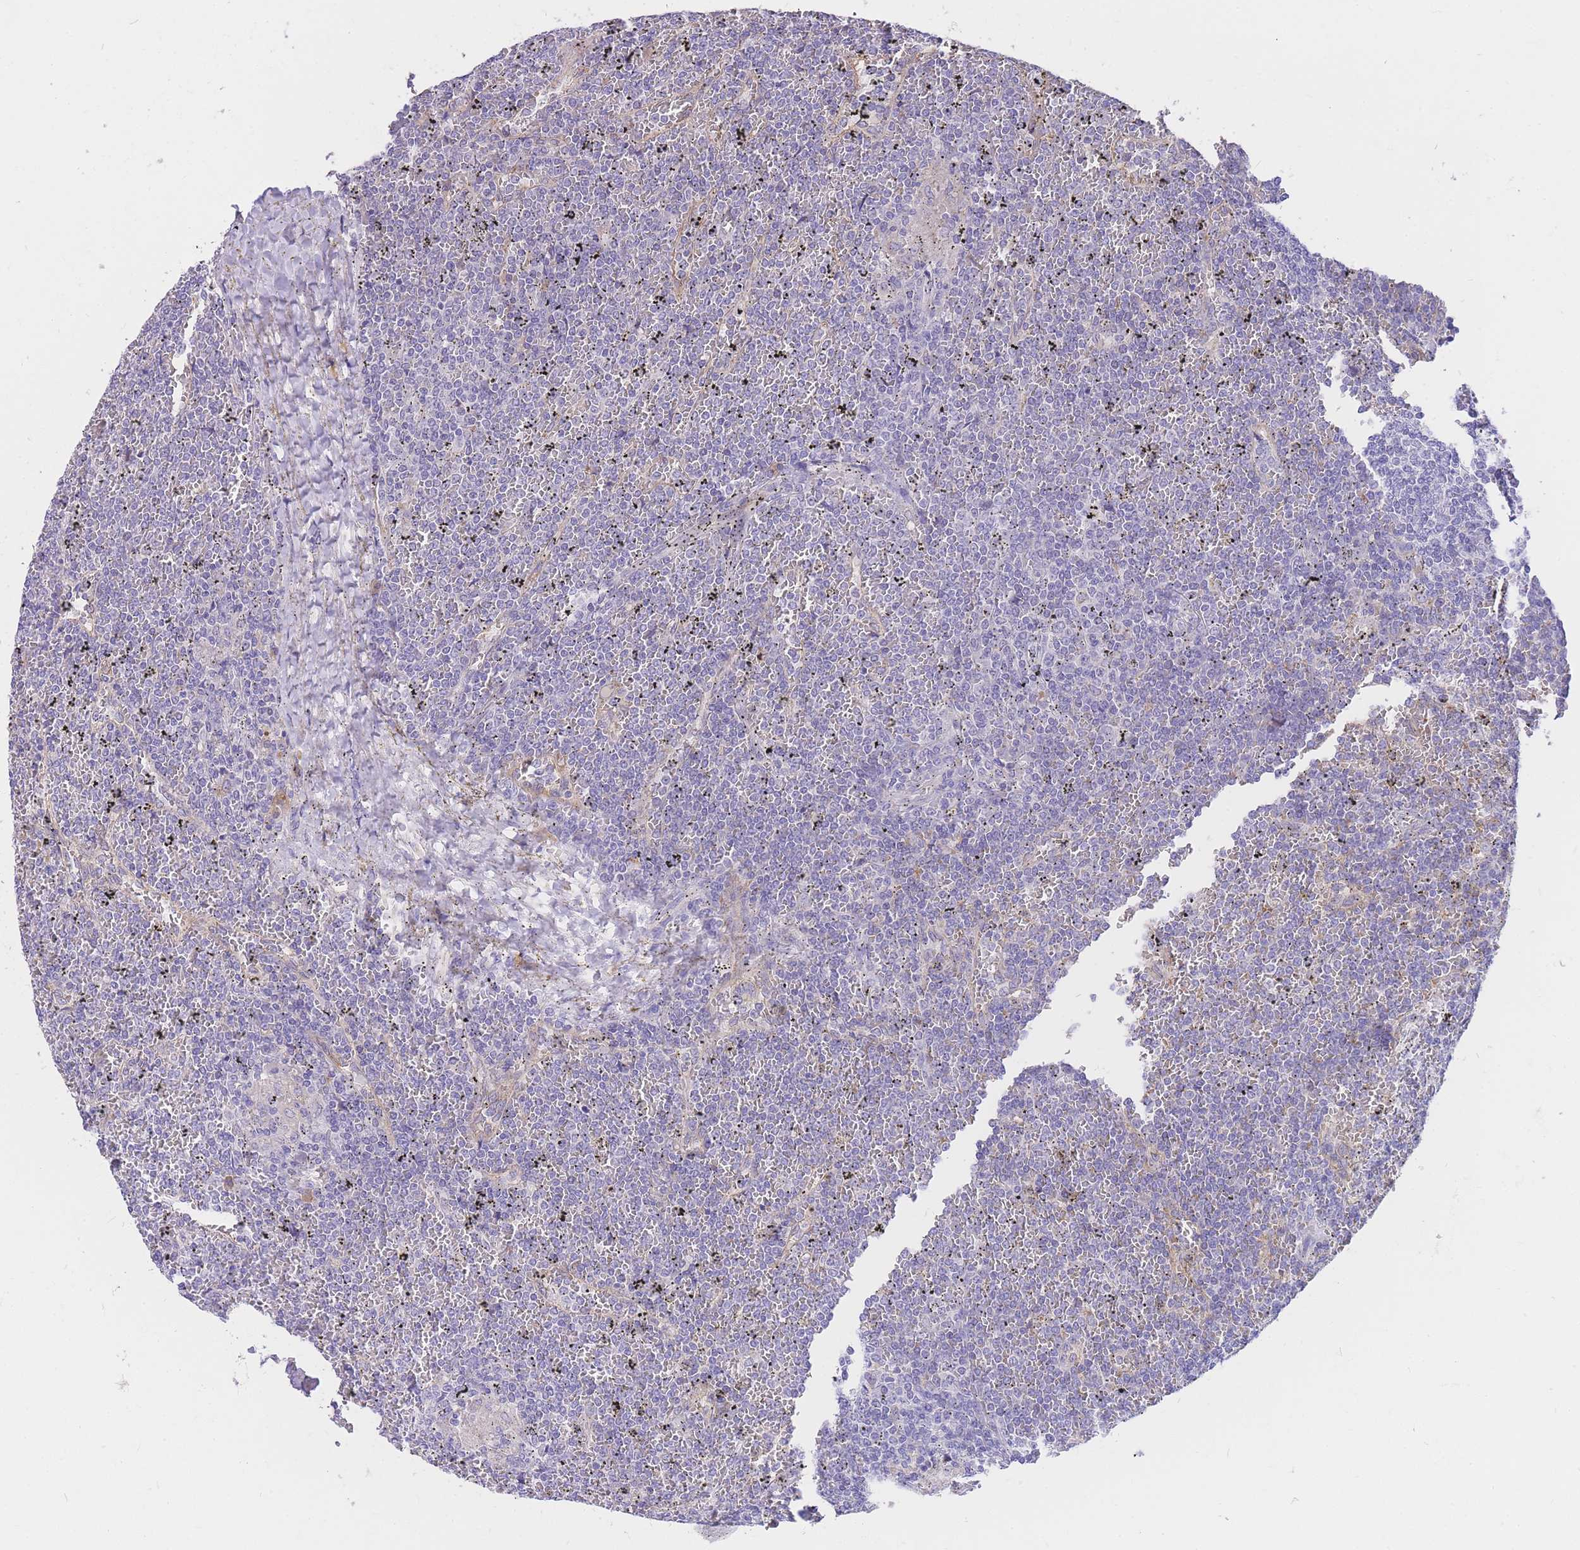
{"staining": {"intensity": "negative", "quantity": "none", "location": "none"}, "tissue": "lymphoma", "cell_type": "Tumor cells", "image_type": "cancer", "snomed": [{"axis": "morphology", "description": "Malignant lymphoma, non-Hodgkin's type, Low grade"}, {"axis": "topography", "description": "Spleen"}], "caption": "Low-grade malignant lymphoma, non-Hodgkin's type was stained to show a protein in brown. There is no significant staining in tumor cells.", "gene": "C2orf88", "patient": {"sex": "female", "age": 19}}